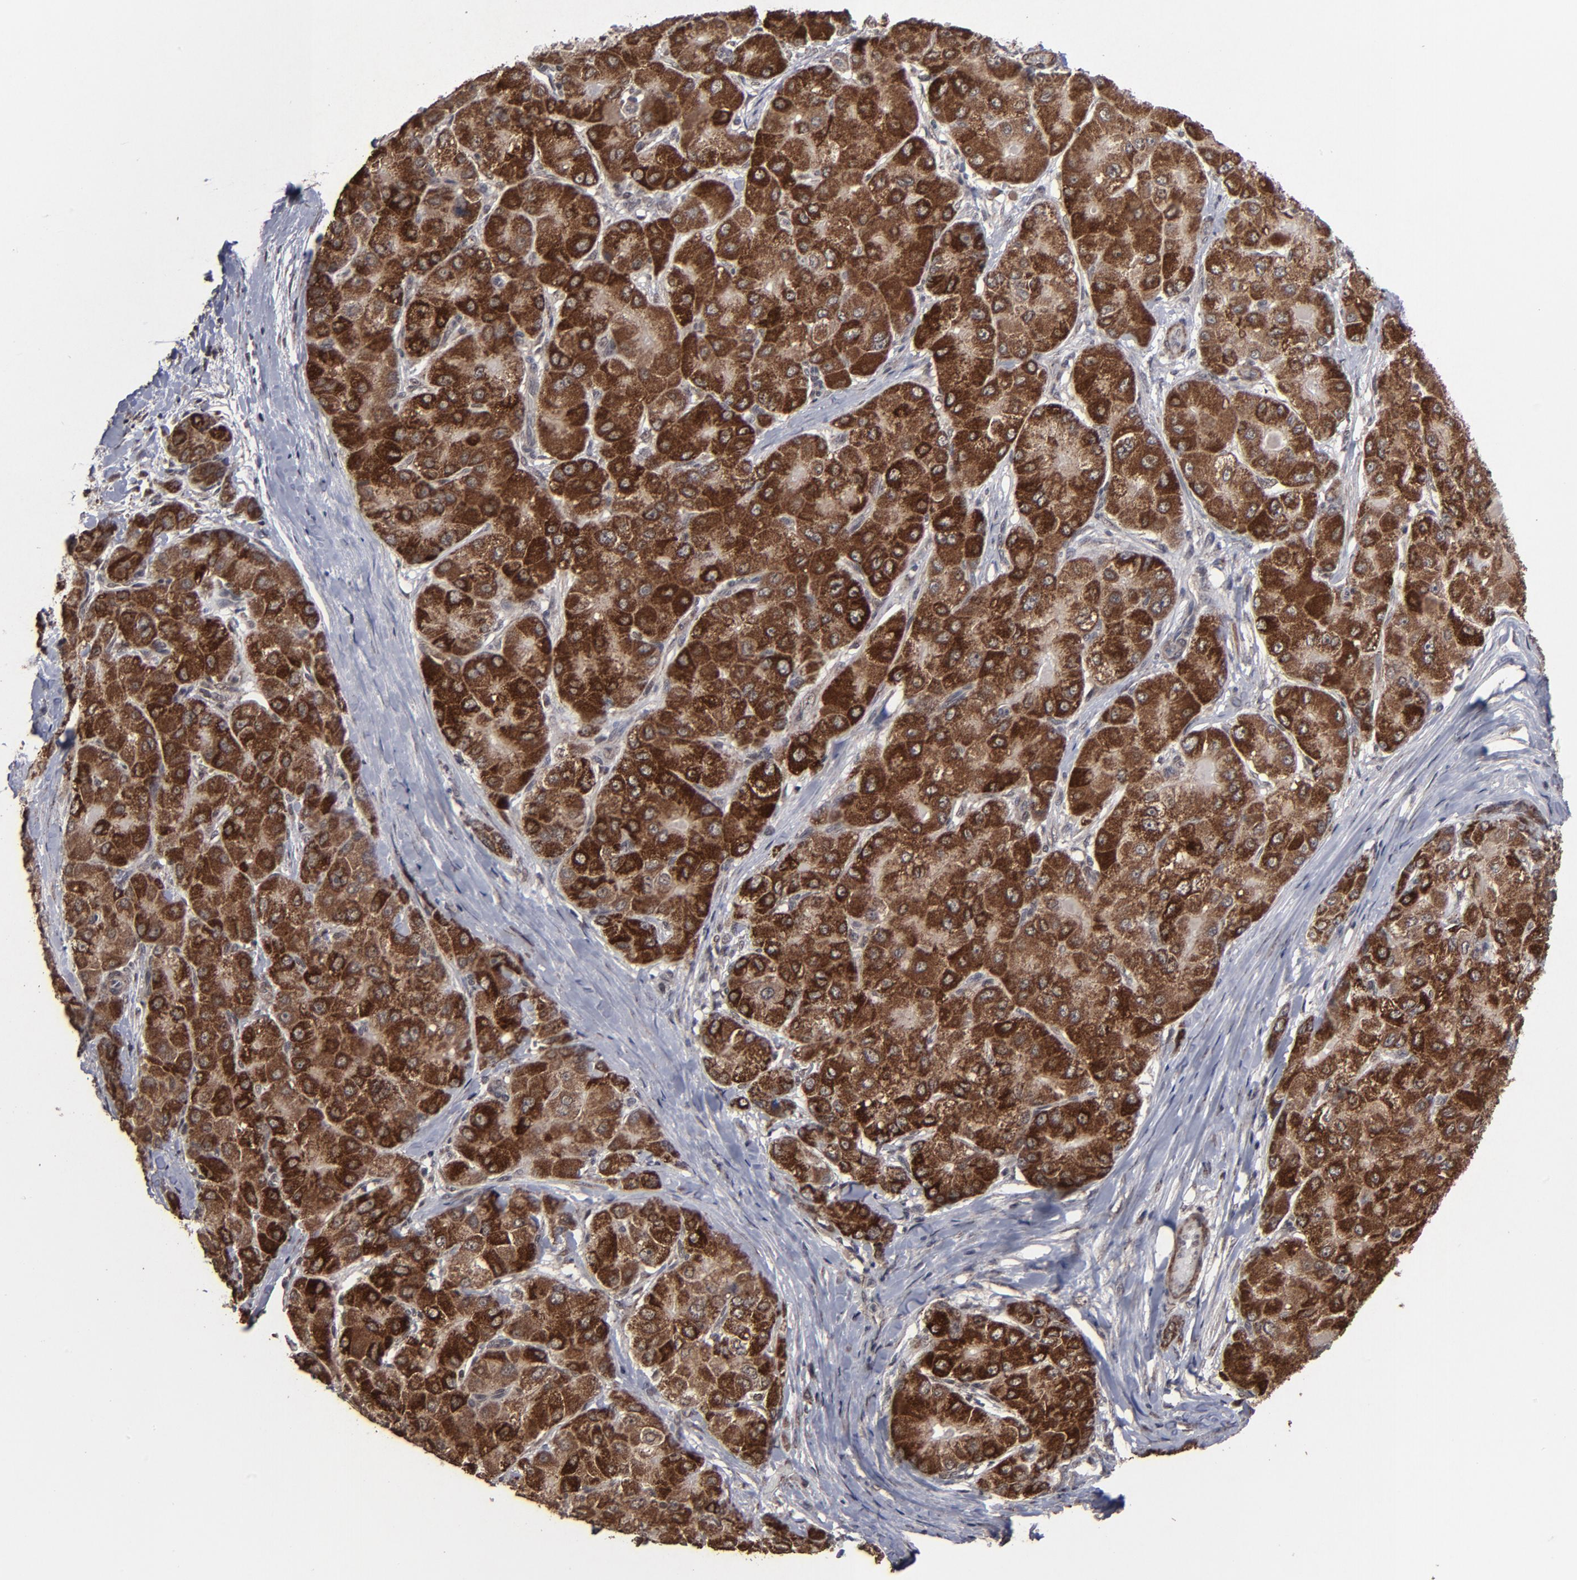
{"staining": {"intensity": "strong", "quantity": ">75%", "location": "cytoplasmic/membranous"}, "tissue": "liver cancer", "cell_type": "Tumor cells", "image_type": "cancer", "snomed": [{"axis": "morphology", "description": "Carcinoma, Hepatocellular, NOS"}, {"axis": "topography", "description": "Liver"}], "caption": "Hepatocellular carcinoma (liver) stained with DAB (3,3'-diaminobenzidine) immunohistochemistry (IHC) displays high levels of strong cytoplasmic/membranous positivity in about >75% of tumor cells.", "gene": "BNIP3", "patient": {"sex": "male", "age": 80}}